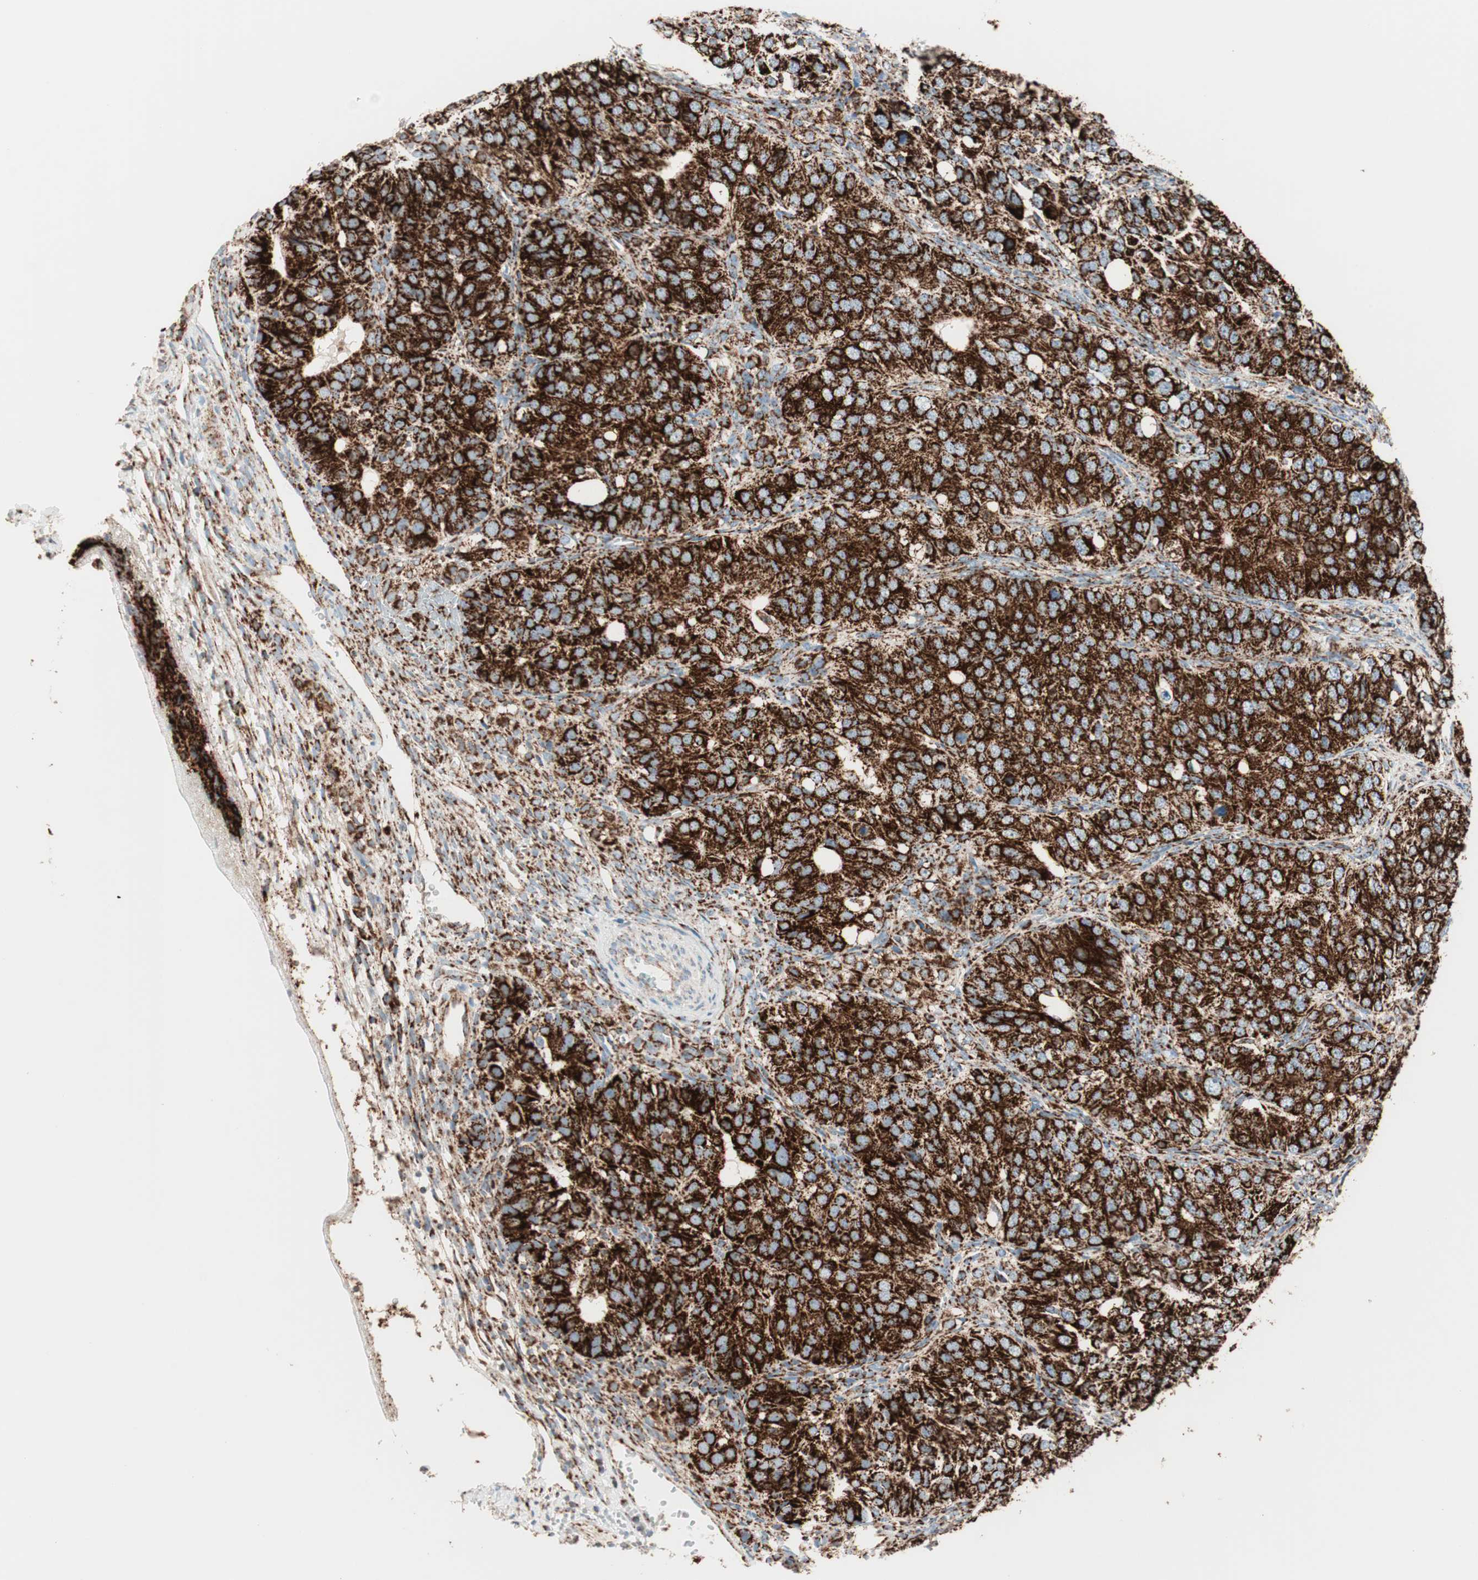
{"staining": {"intensity": "strong", "quantity": ">75%", "location": "cytoplasmic/membranous"}, "tissue": "ovarian cancer", "cell_type": "Tumor cells", "image_type": "cancer", "snomed": [{"axis": "morphology", "description": "Carcinoma, endometroid"}, {"axis": "topography", "description": "Ovary"}], "caption": "Brown immunohistochemical staining in ovarian cancer exhibits strong cytoplasmic/membranous positivity in approximately >75% of tumor cells.", "gene": "TOMM20", "patient": {"sex": "female", "age": 51}}